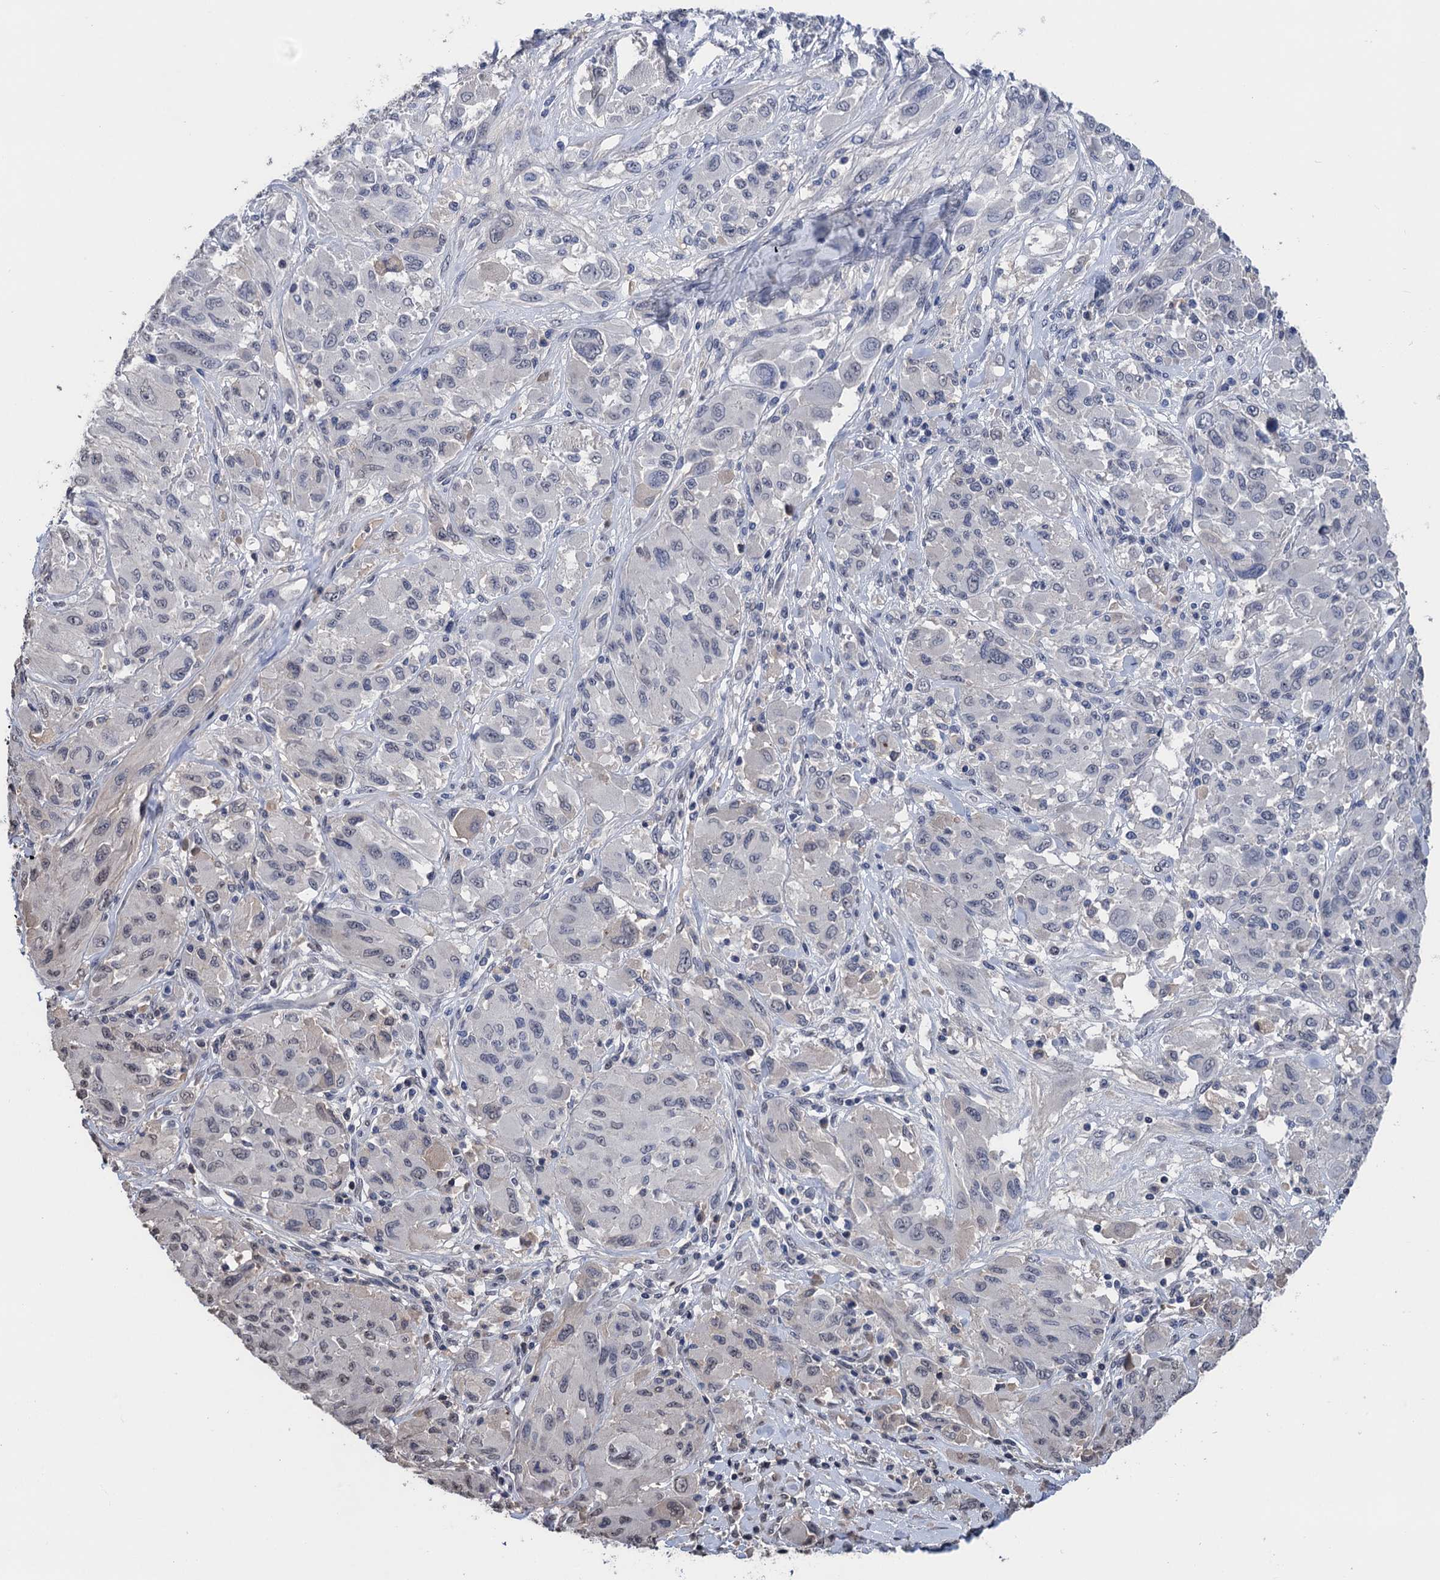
{"staining": {"intensity": "negative", "quantity": "none", "location": "none"}, "tissue": "melanoma", "cell_type": "Tumor cells", "image_type": "cancer", "snomed": [{"axis": "morphology", "description": "Malignant melanoma, NOS"}, {"axis": "topography", "description": "Skin"}], "caption": "An immunohistochemistry (IHC) micrograph of malignant melanoma is shown. There is no staining in tumor cells of malignant melanoma.", "gene": "ART5", "patient": {"sex": "female", "age": 91}}